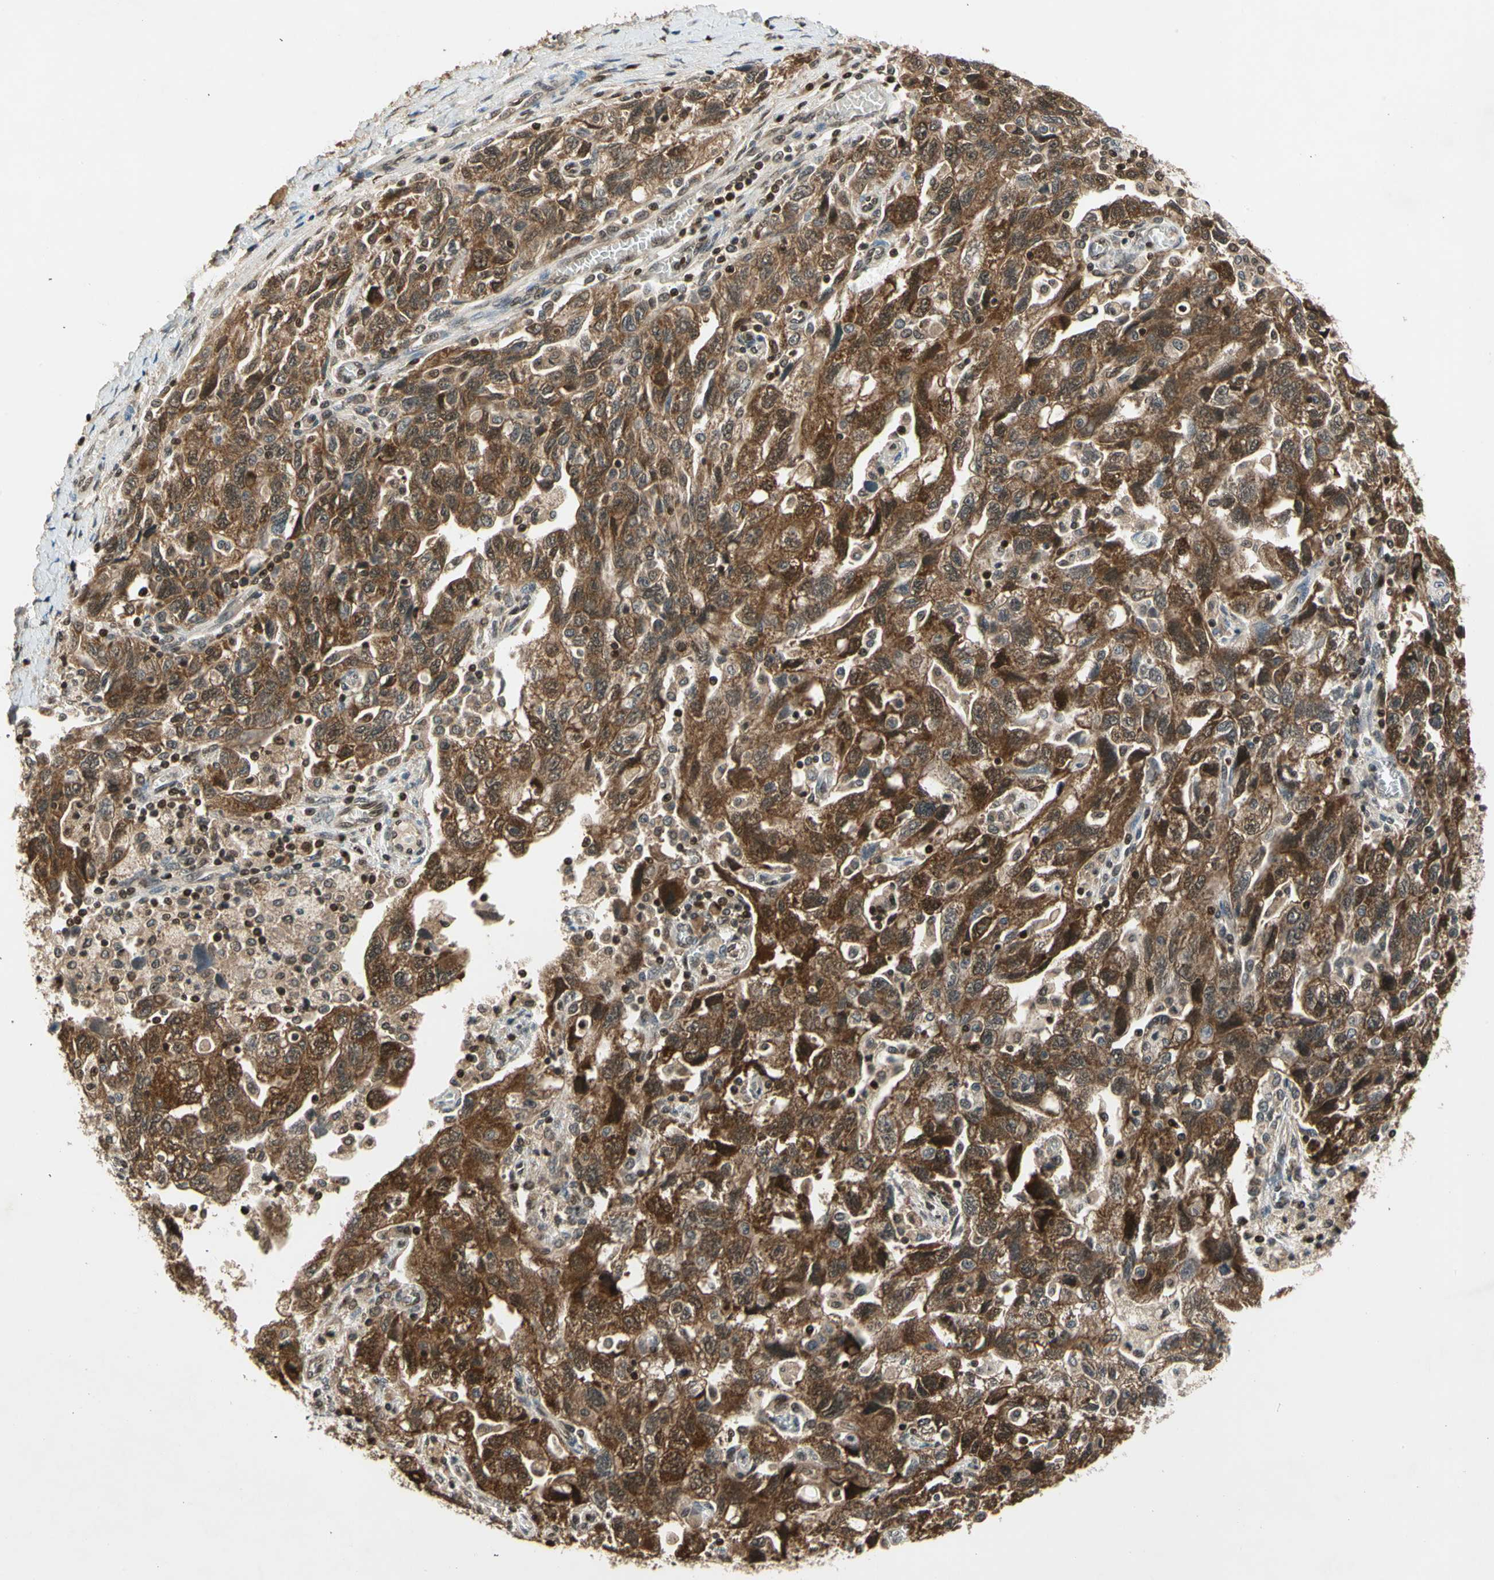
{"staining": {"intensity": "moderate", "quantity": ">75%", "location": "cytoplasmic/membranous"}, "tissue": "ovarian cancer", "cell_type": "Tumor cells", "image_type": "cancer", "snomed": [{"axis": "morphology", "description": "Carcinoma, NOS"}, {"axis": "morphology", "description": "Cystadenocarcinoma, serous, NOS"}, {"axis": "topography", "description": "Ovary"}], "caption": "Immunohistochemistry (IHC) histopathology image of human ovarian cancer (serous cystadenocarcinoma) stained for a protein (brown), which demonstrates medium levels of moderate cytoplasmic/membranous expression in about >75% of tumor cells.", "gene": "GSR", "patient": {"sex": "female", "age": 69}}